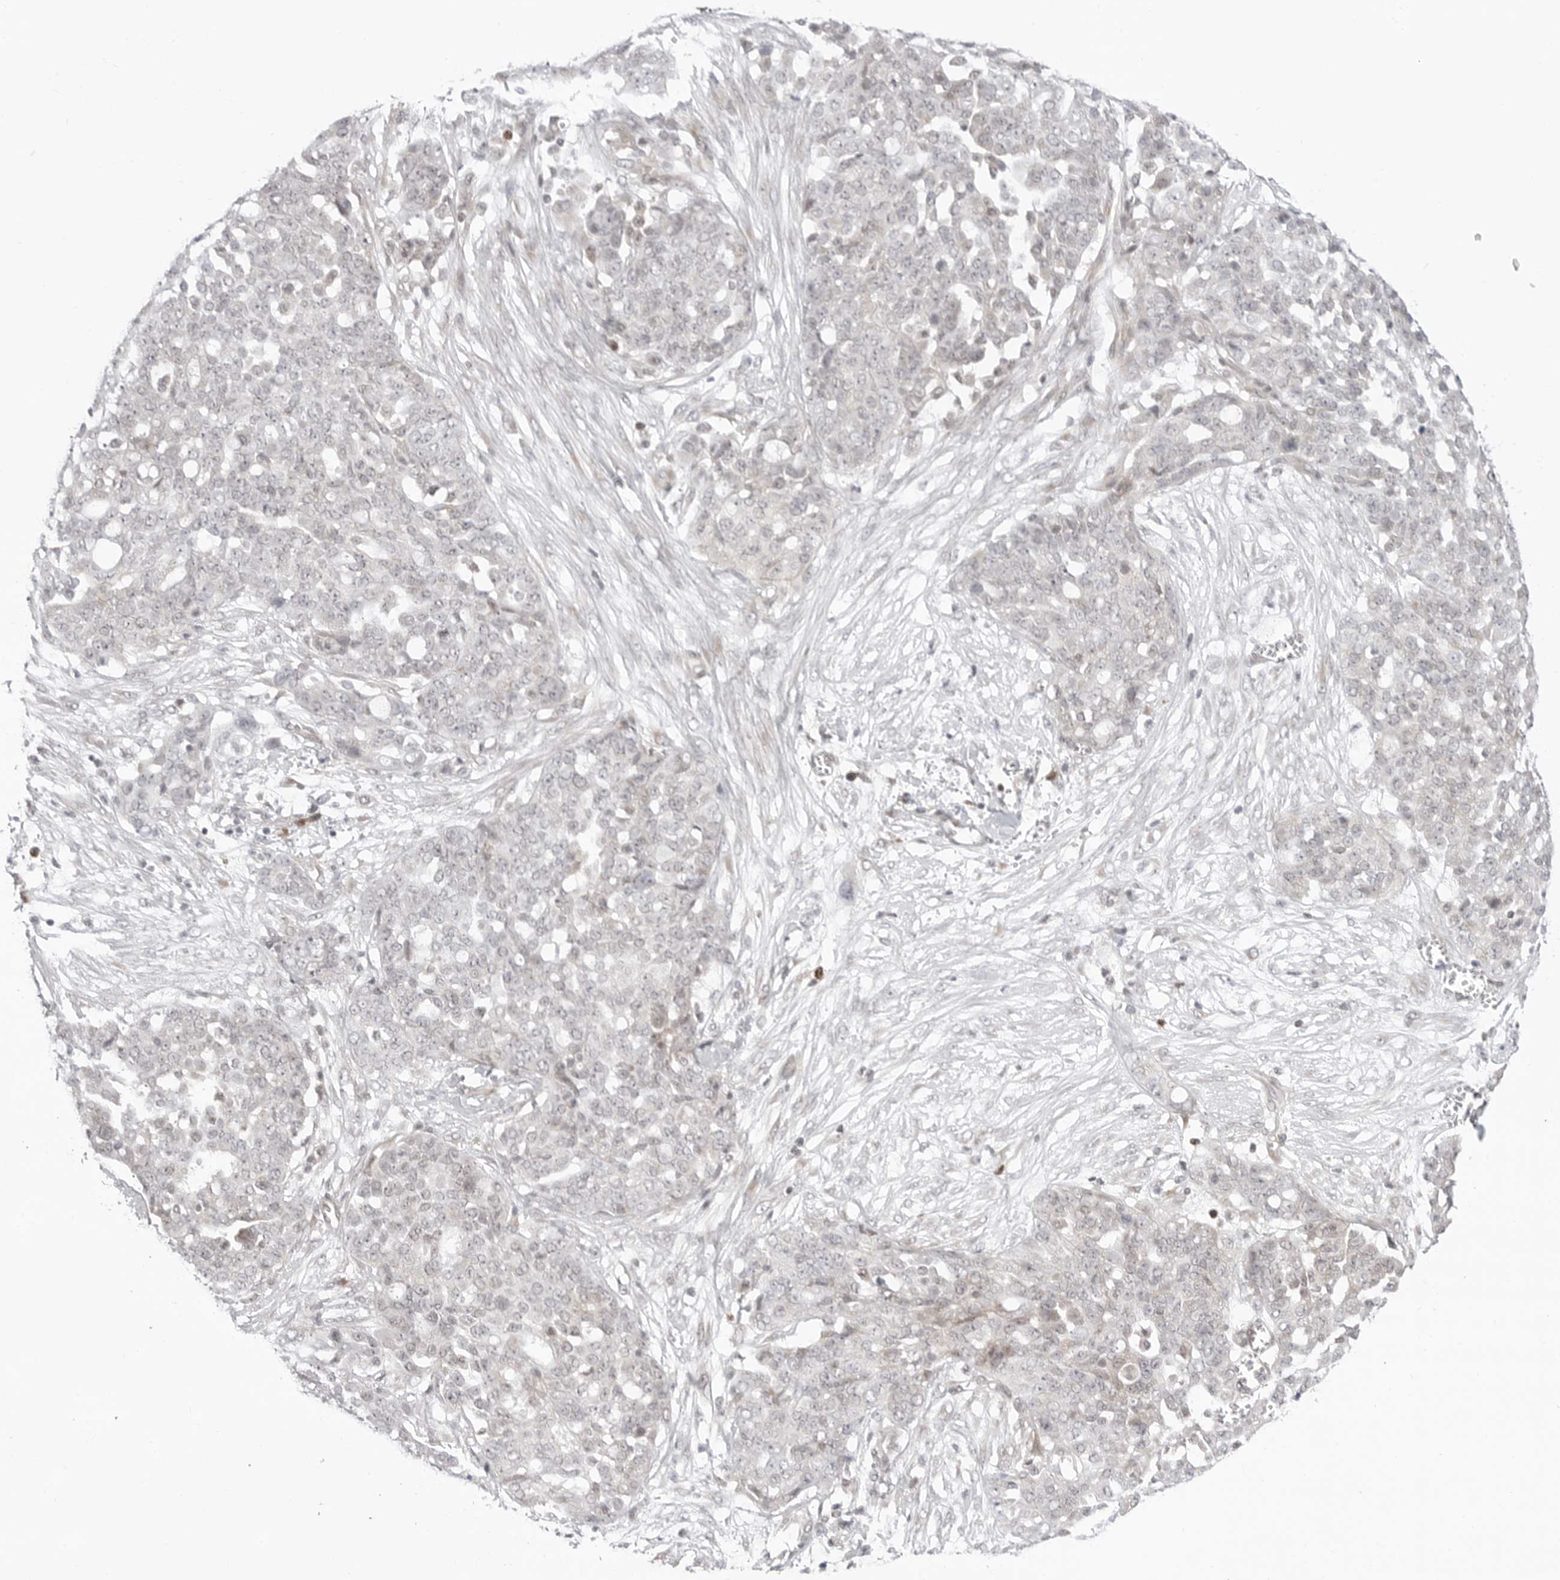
{"staining": {"intensity": "negative", "quantity": "none", "location": "none"}, "tissue": "ovarian cancer", "cell_type": "Tumor cells", "image_type": "cancer", "snomed": [{"axis": "morphology", "description": "Cystadenocarcinoma, serous, NOS"}, {"axis": "topography", "description": "Soft tissue"}, {"axis": "topography", "description": "Ovary"}], "caption": "A micrograph of human serous cystadenocarcinoma (ovarian) is negative for staining in tumor cells.", "gene": "PPP2R5C", "patient": {"sex": "female", "age": 57}}